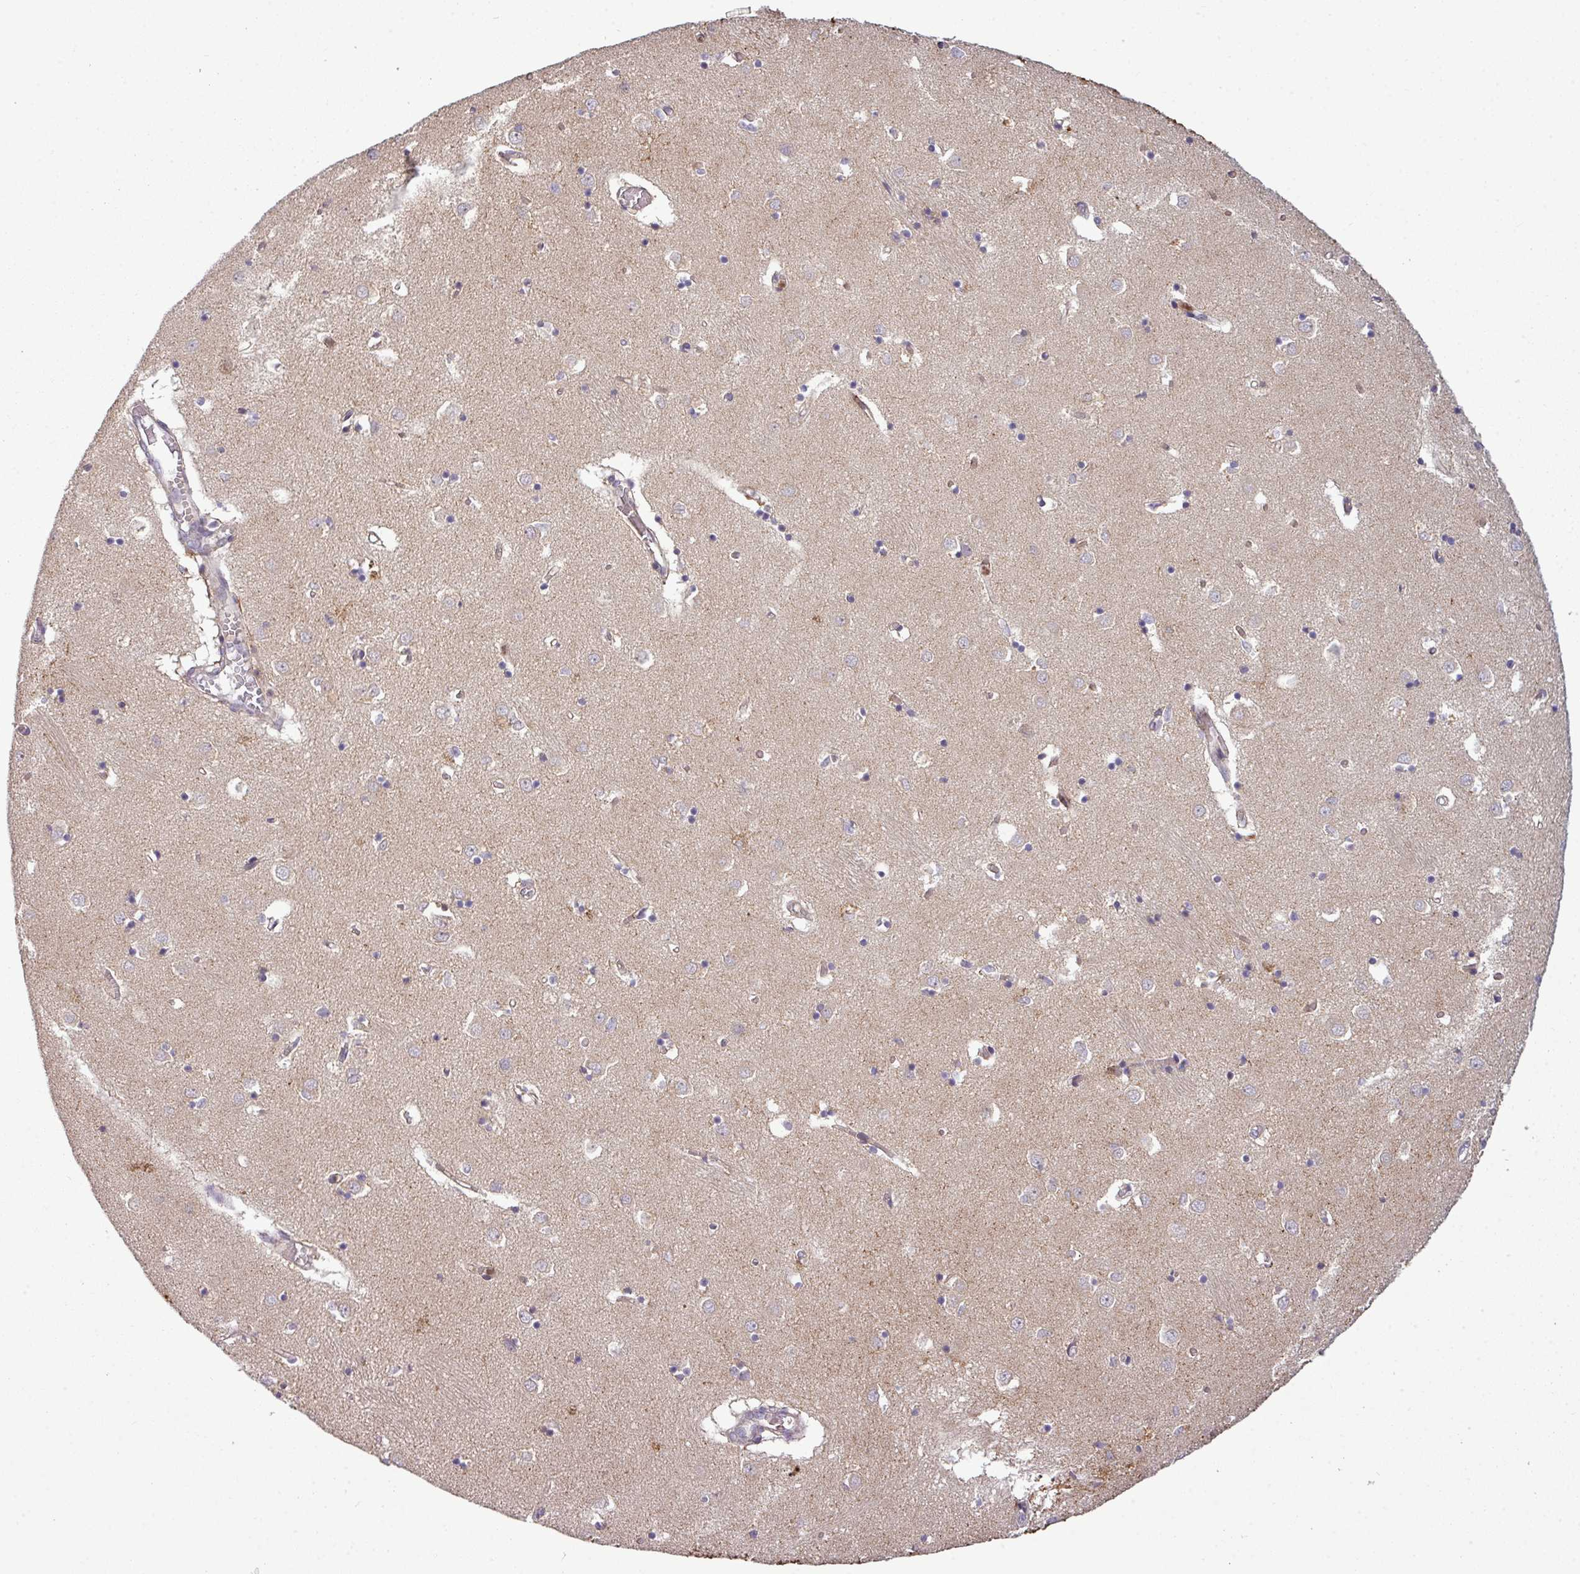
{"staining": {"intensity": "negative", "quantity": "none", "location": "none"}, "tissue": "caudate", "cell_type": "Glial cells", "image_type": "normal", "snomed": [{"axis": "morphology", "description": "Normal tissue, NOS"}, {"axis": "topography", "description": "Lateral ventricle wall"}], "caption": "This is an immunohistochemistry (IHC) photomicrograph of unremarkable human caudate. There is no expression in glial cells.", "gene": "PAPLN", "patient": {"sex": "male", "age": 70}}